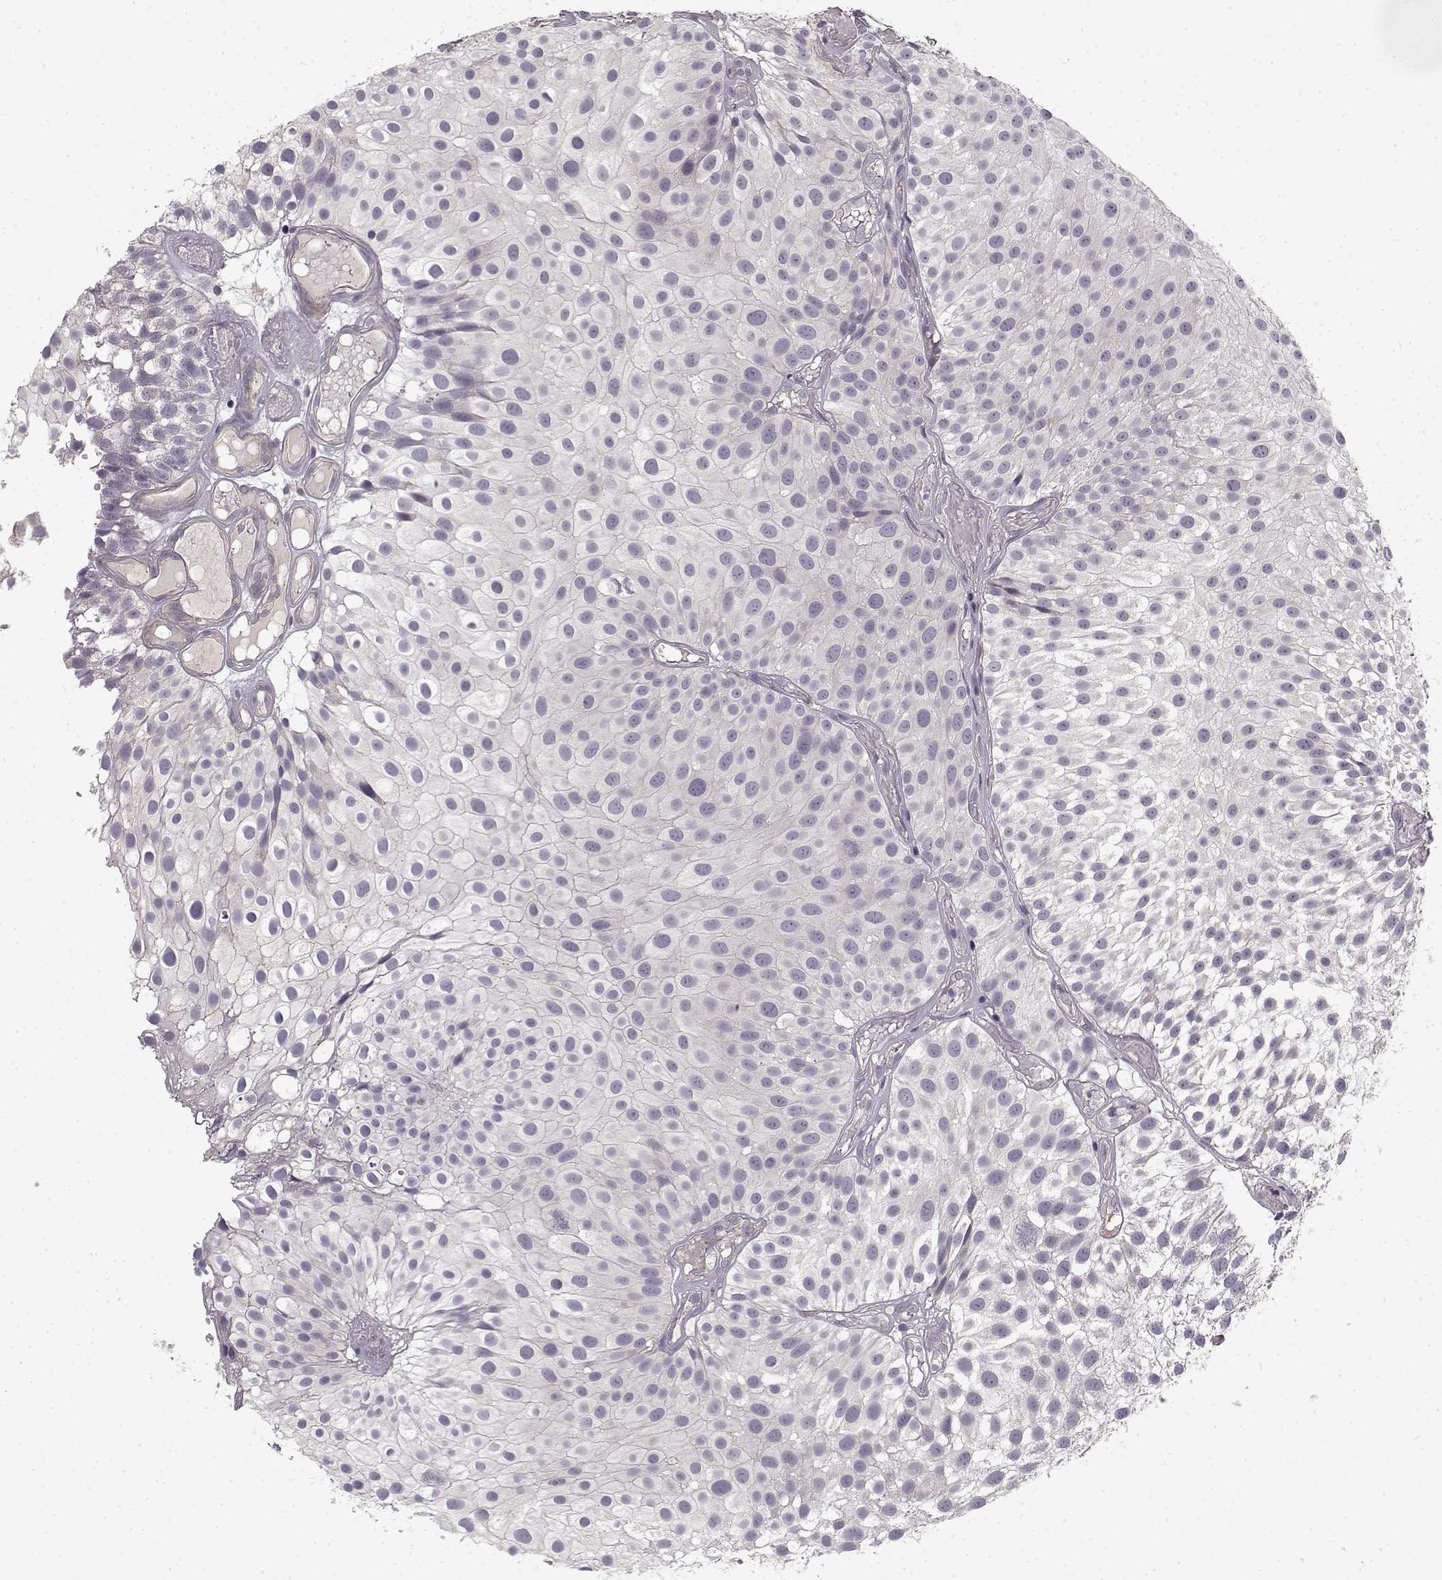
{"staining": {"intensity": "negative", "quantity": "none", "location": "none"}, "tissue": "urothelial cancer", "cell_type": "Tumor cells", "image_type": "cancer", "snomed": [{"axis": "morphology", "description": "Urothelial carcinoma, Low grade"}, {"axis": "topography", "description": "Urinary bladder"}], "caption": "Urothelial cancer was stained to show a protein in brown. There is no significant positivity in tumor cells.", "gene": "MED12L", "patient": {"sex": "male", "age": 79}}